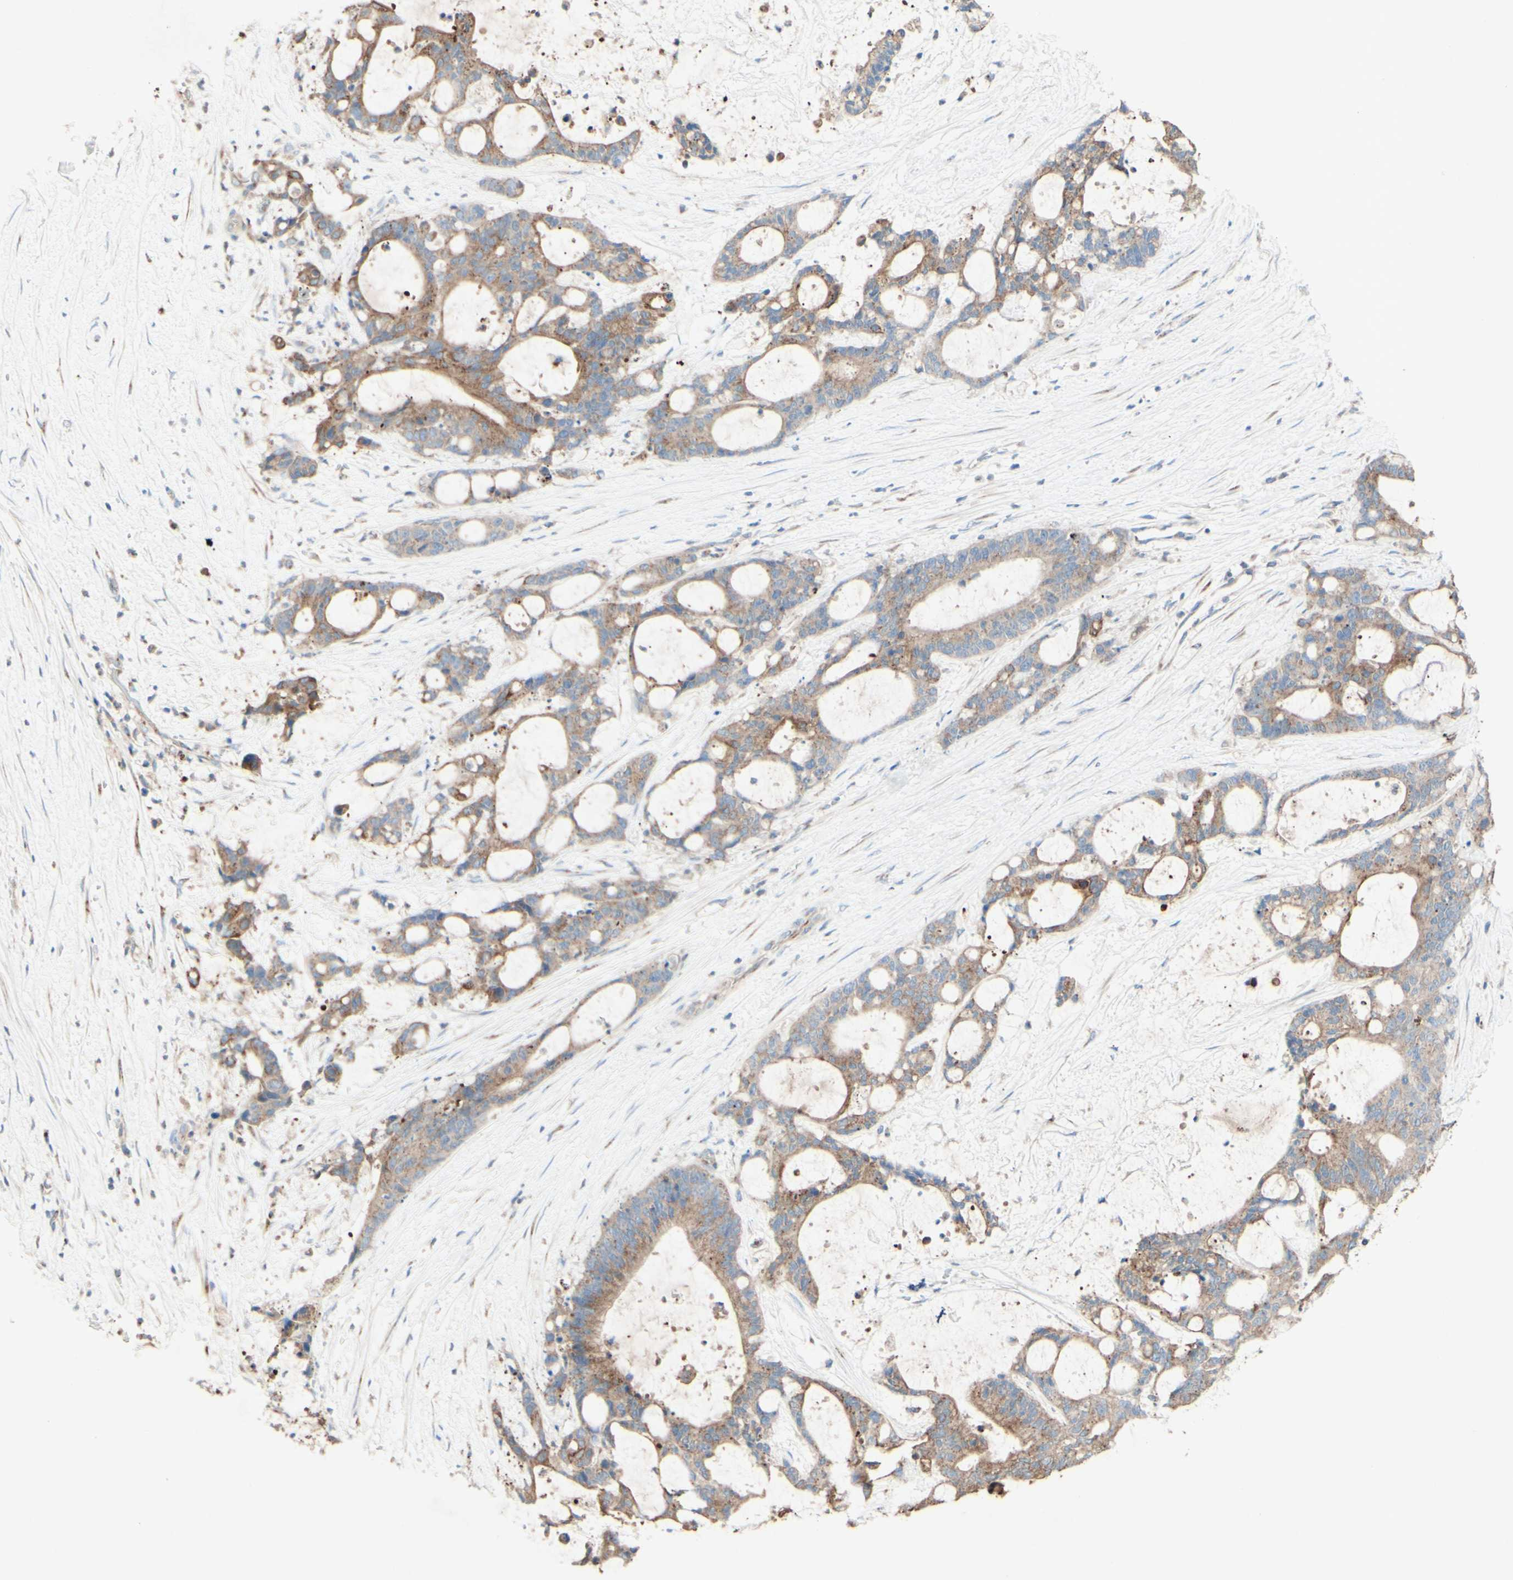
{"staining": {"intensity": "moderate", "quantity": "25%-75%", "location": "cytoplasmic/membranous"}, "tissue": "liver cancer", "cell_type": "Tumor cells", "image_type": "cancer", "snomed": [{"axis": "morphology", "description": "Cholangiocarcinoma"}, {"axis": "topography", "description": "Liver"}], "caption": "The image displays immunohistochemical staining of liver cancer (cholangiocarcinoma). There is moderate cytoplasmic/membranous expression is seen in approximately 25%-75% of tumor cells.", "gene": "MTM1", "patient": {"sex": "female", "age": 73}}